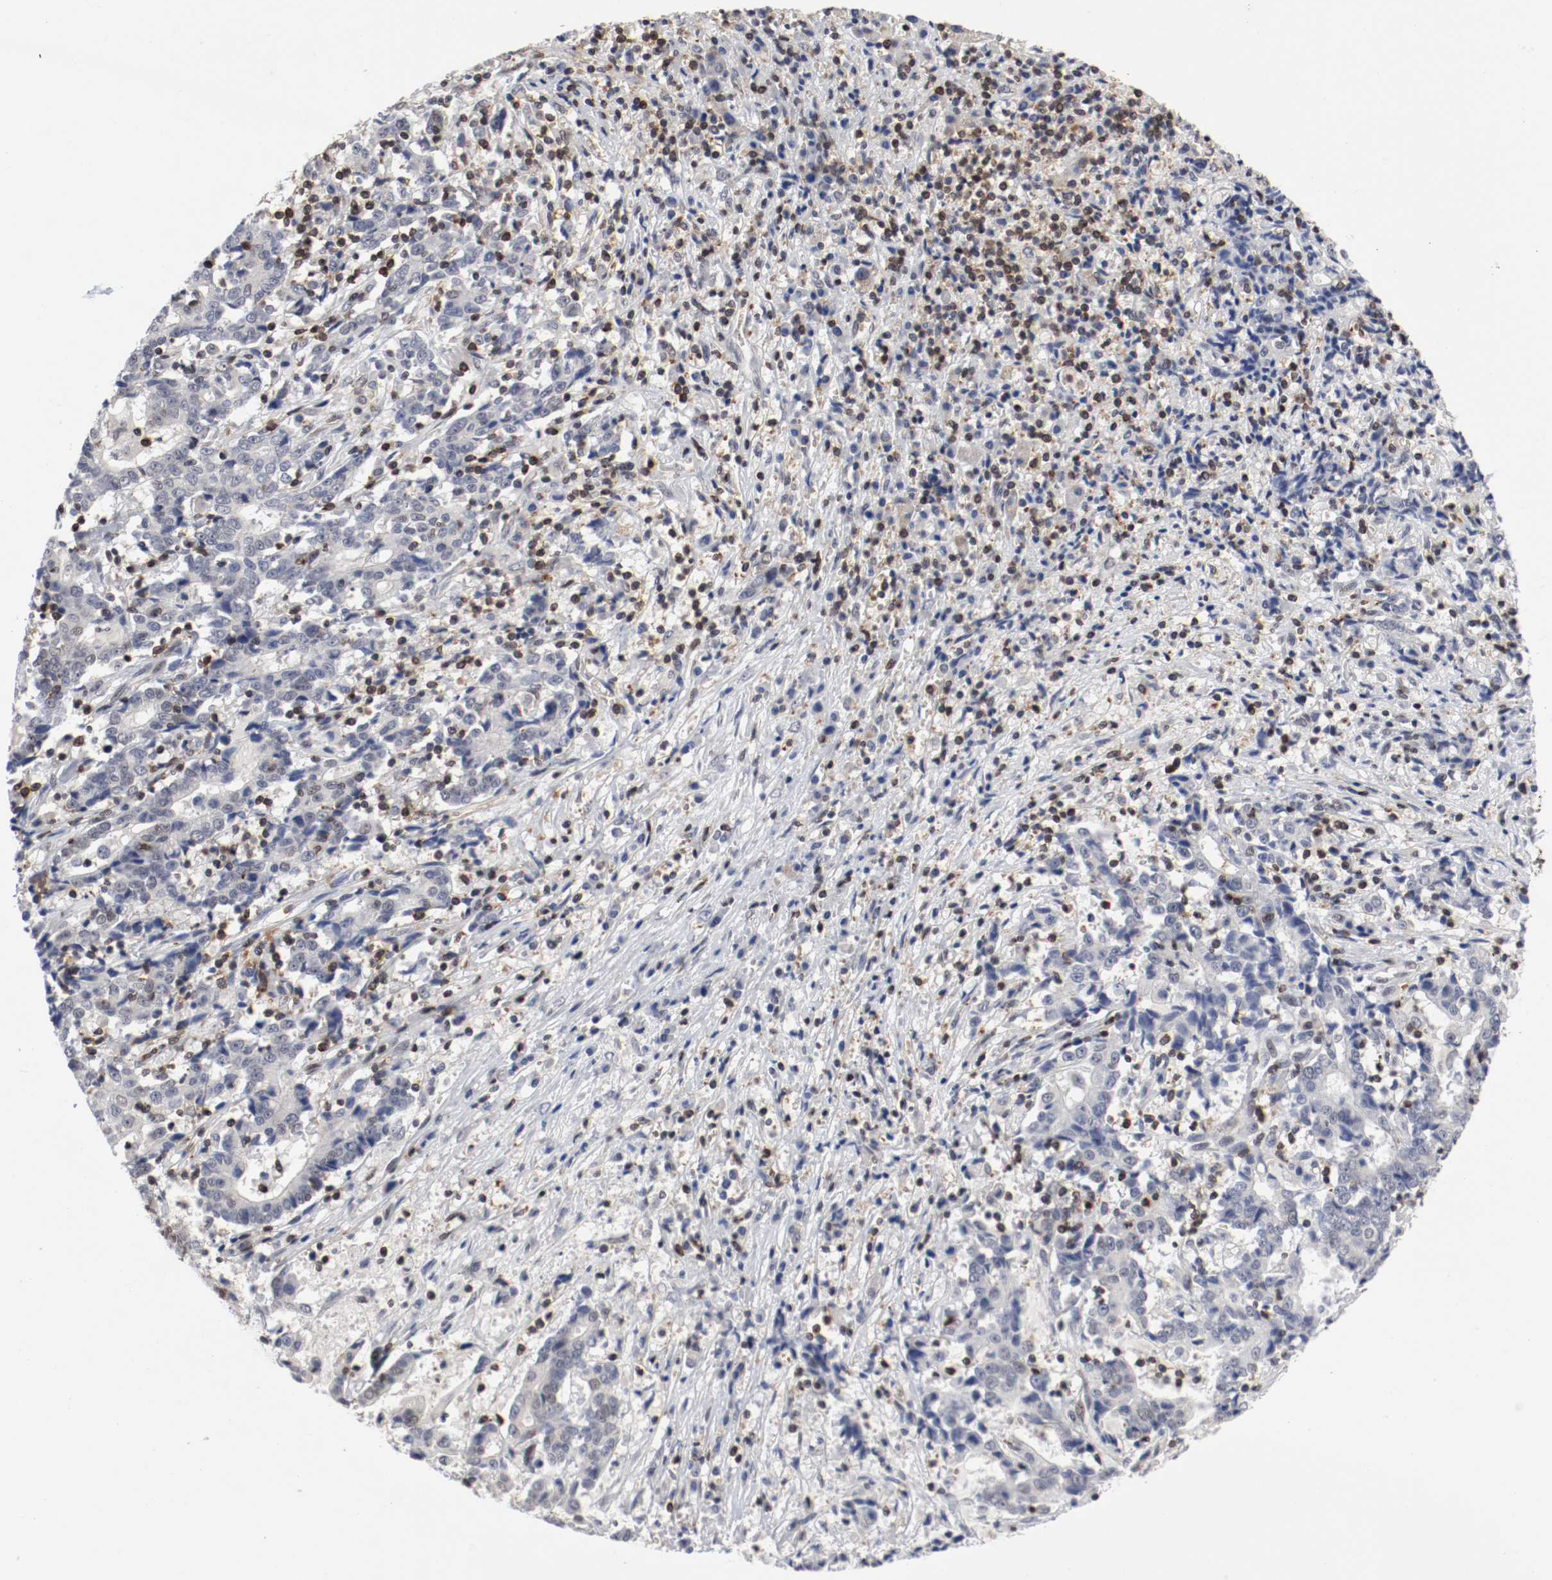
{"staining": {"intensity": "negative", "quantity": "none", "location": "none"}, "tissue": "liver cancer", "cell_type": "Tumor cells", "image_type": "cancer", "snomed": [{"axis": "morphology", "description": "Cholangiocarcinoma"}, {"axis": "topography", "description": "Liver"}], "caption": "Immunohistochemistry (IHC) image of liver cancer stained for a protein (brown), which exhibits no expression in tumor cells. (Brightfield microscopy of DAB immunohistochemistry at high magnification).", "gene": "JUND", "patient": {"sex": "male", "age": 57}}